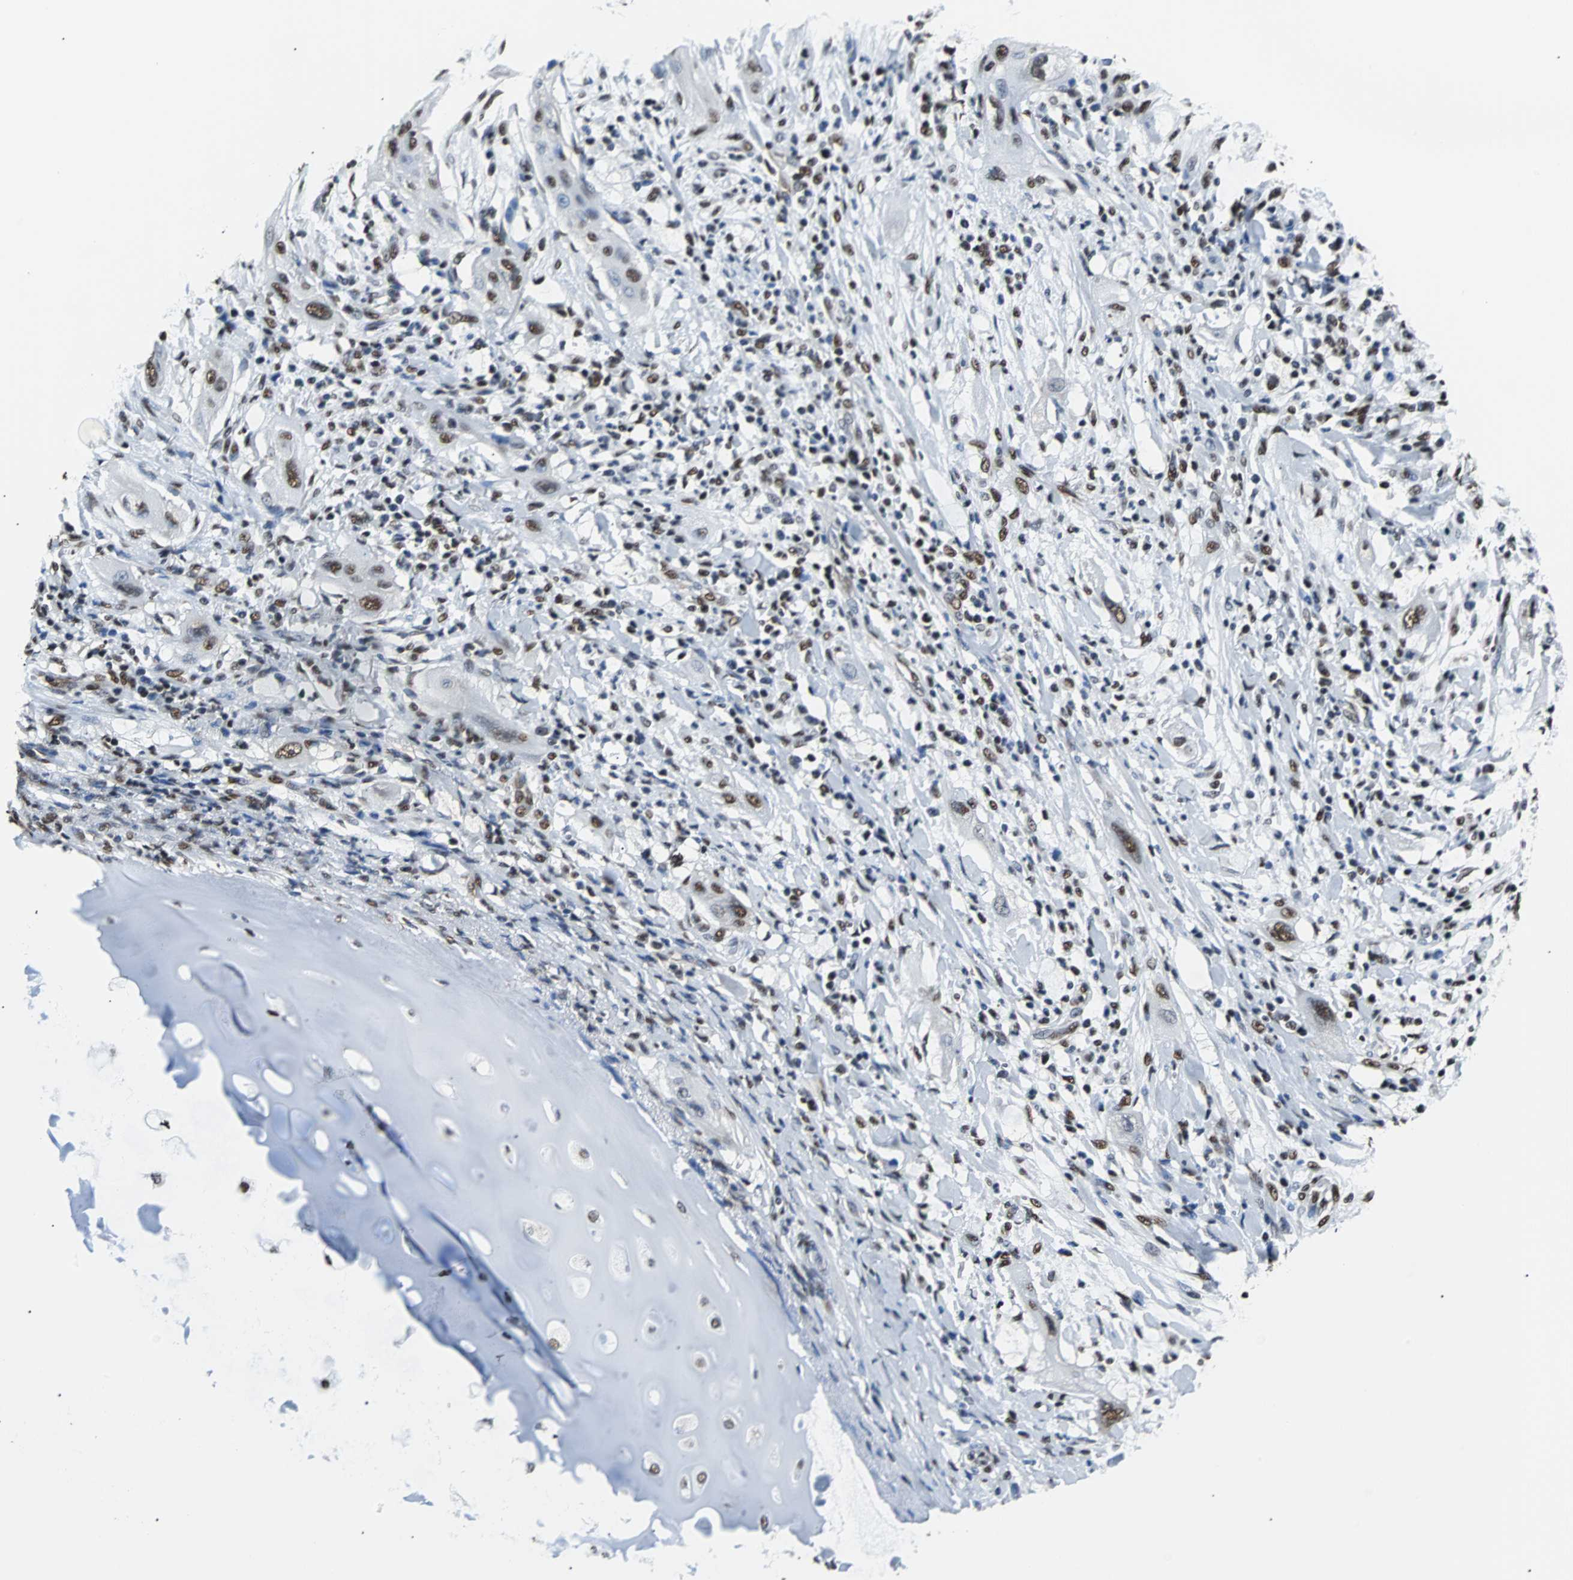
{"staining": {"intensity": "strong", "quantity": ">75%", "location": "nuclear"}, "tissue": "lung cancer", "cell_type": "Tumor cells", "image_type": "cancer", "snomed": [{"axis": "morphology", "description": "Squamous cell carcinoma, NOS"}, {"axis": "topography", "description": "Lung"}], "caption": "Tumor cells exhibit strong nuclear positivity in about >75% of cells in lung cancer.", "gene": "FUBP1", "patient": {"sex": "female", "age": 47}}